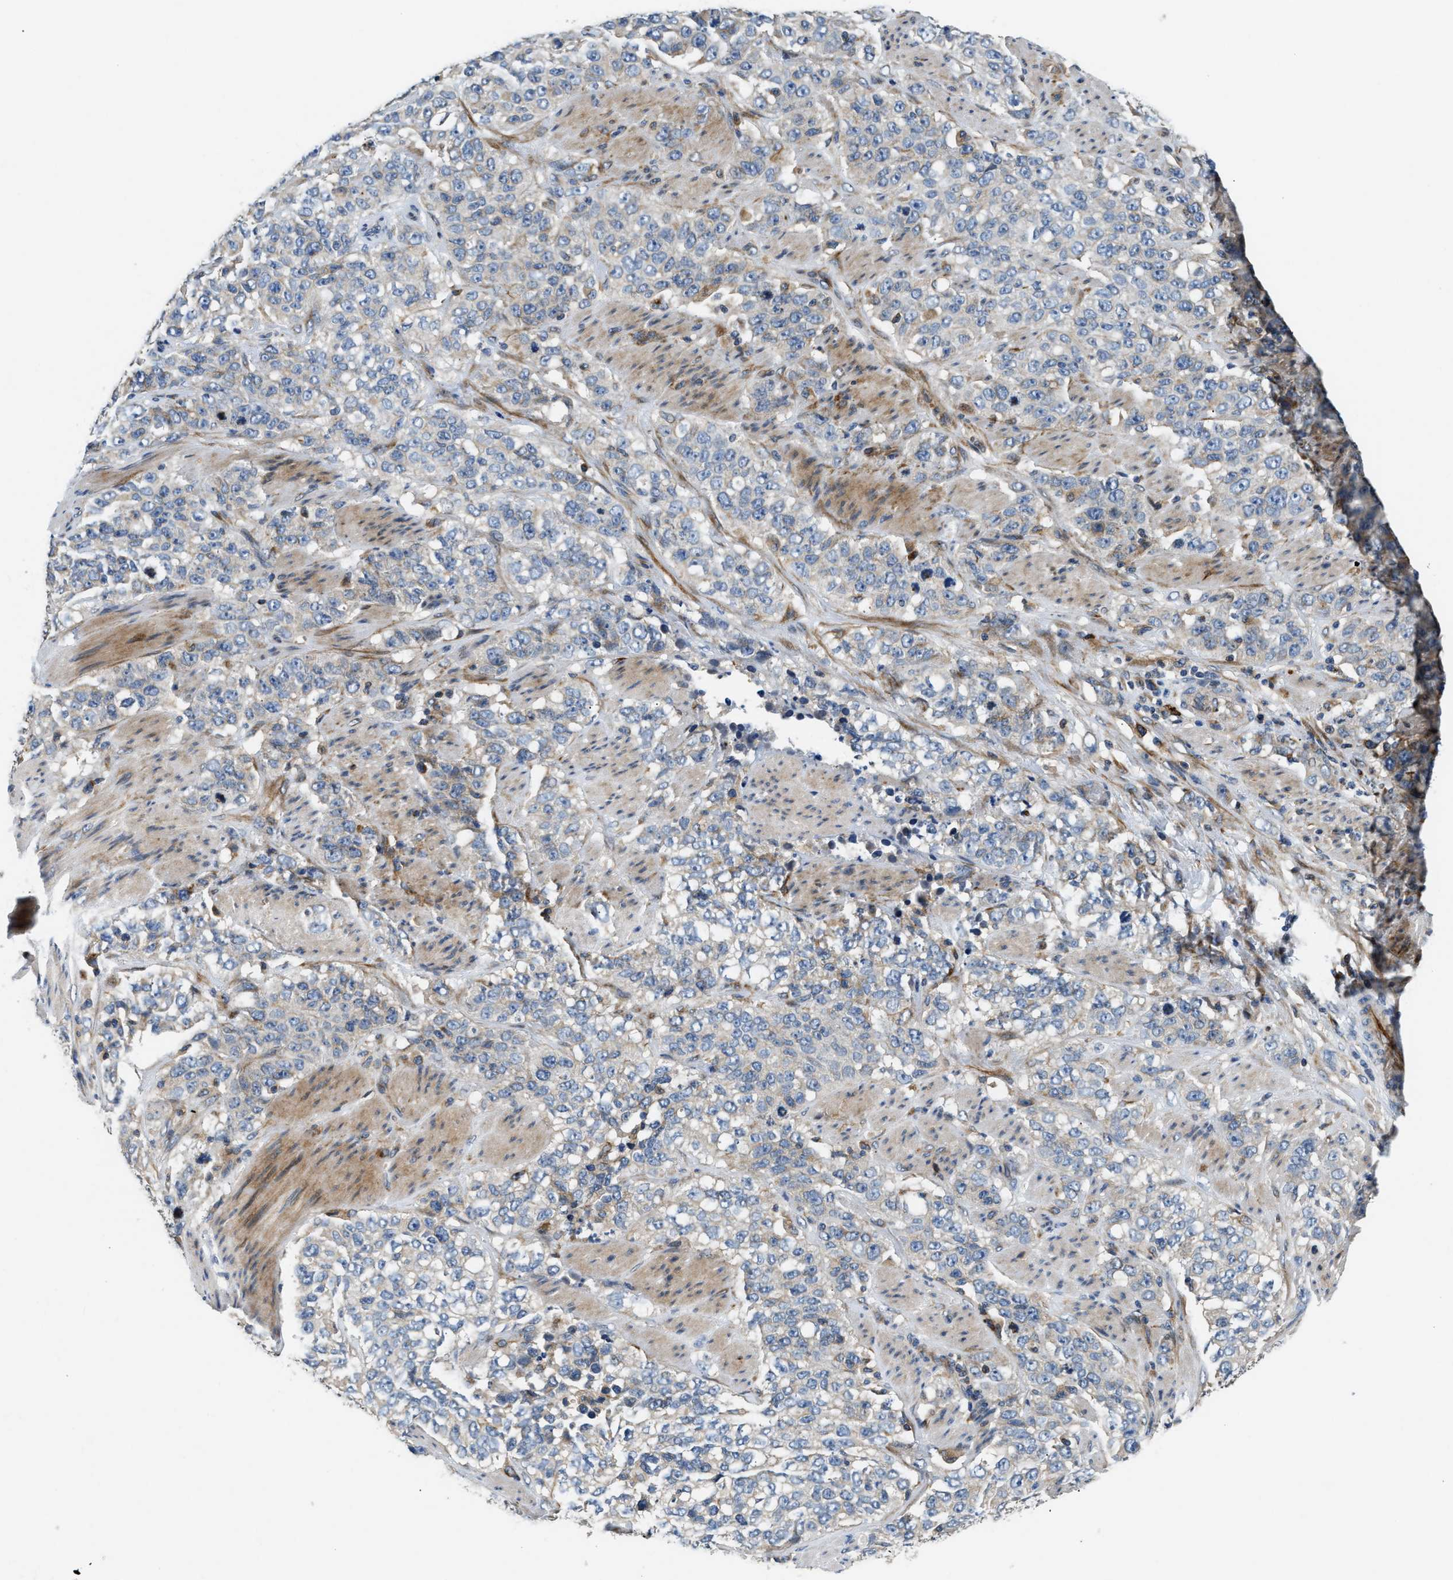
{"staining": {"intensity": "negative", "quantity": "none", "location": "none"}, "tissue": "stomach cancer", "cell_type": "Tumor cells", "image_type": "cancer", "snomed": [{"axis": "morphology", "description": "Adenocarcinoma, NOS"}, {"axis": "topography", "description": "Stomach"}], "caption": "This is a micrograph of immunohistochemistry staining of stomach adenocarcinoma, which shows no staining in tumor cells.", "gene": "IL17RC", "patient": {"sex": "male", "age": 48}}